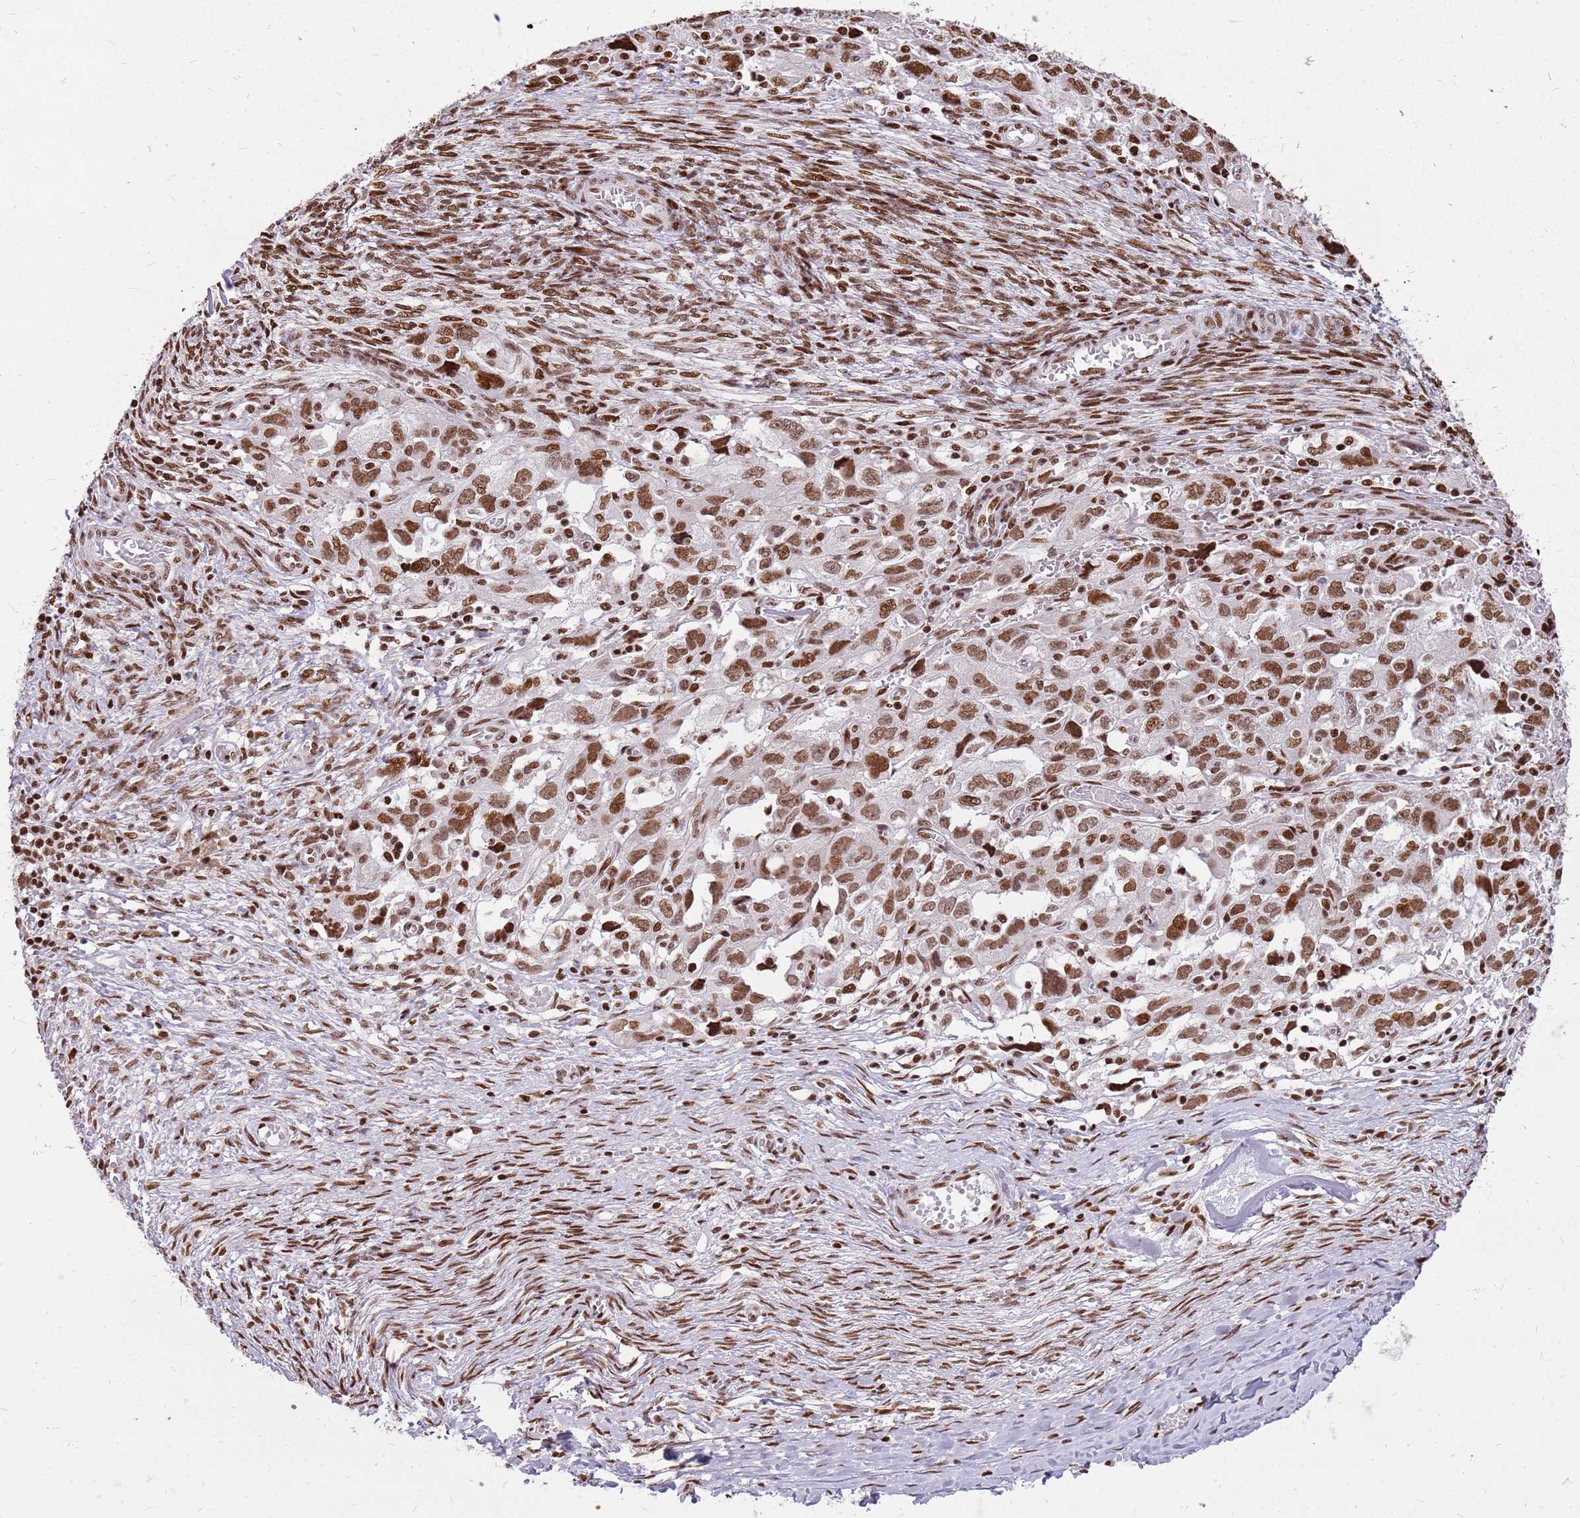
{"staining": {"intensity": "strong", "quantity": ">75%", "location": "nuclear"}, "tissue": "ovarian cancer", "cell_type": "Tumor cells", "image_type": "cancer", "snomed": [{"axis": "morphology", "description": "Carcinoma, NOS"}, {"axis": "morphology", "description": "Cystadenocarcinoma, serous, NOS"}, {"axis": "topography", "description": "Ovary"}], "caption": "Immunohistochemistry image of ovarian carcinoma stained for a protein (brown), which reveals high levels of strong nuclear staining in approximately >75% of tumor cells.", "gene": "WASHC4", "patient": {"sex": "female", "age": 69}}